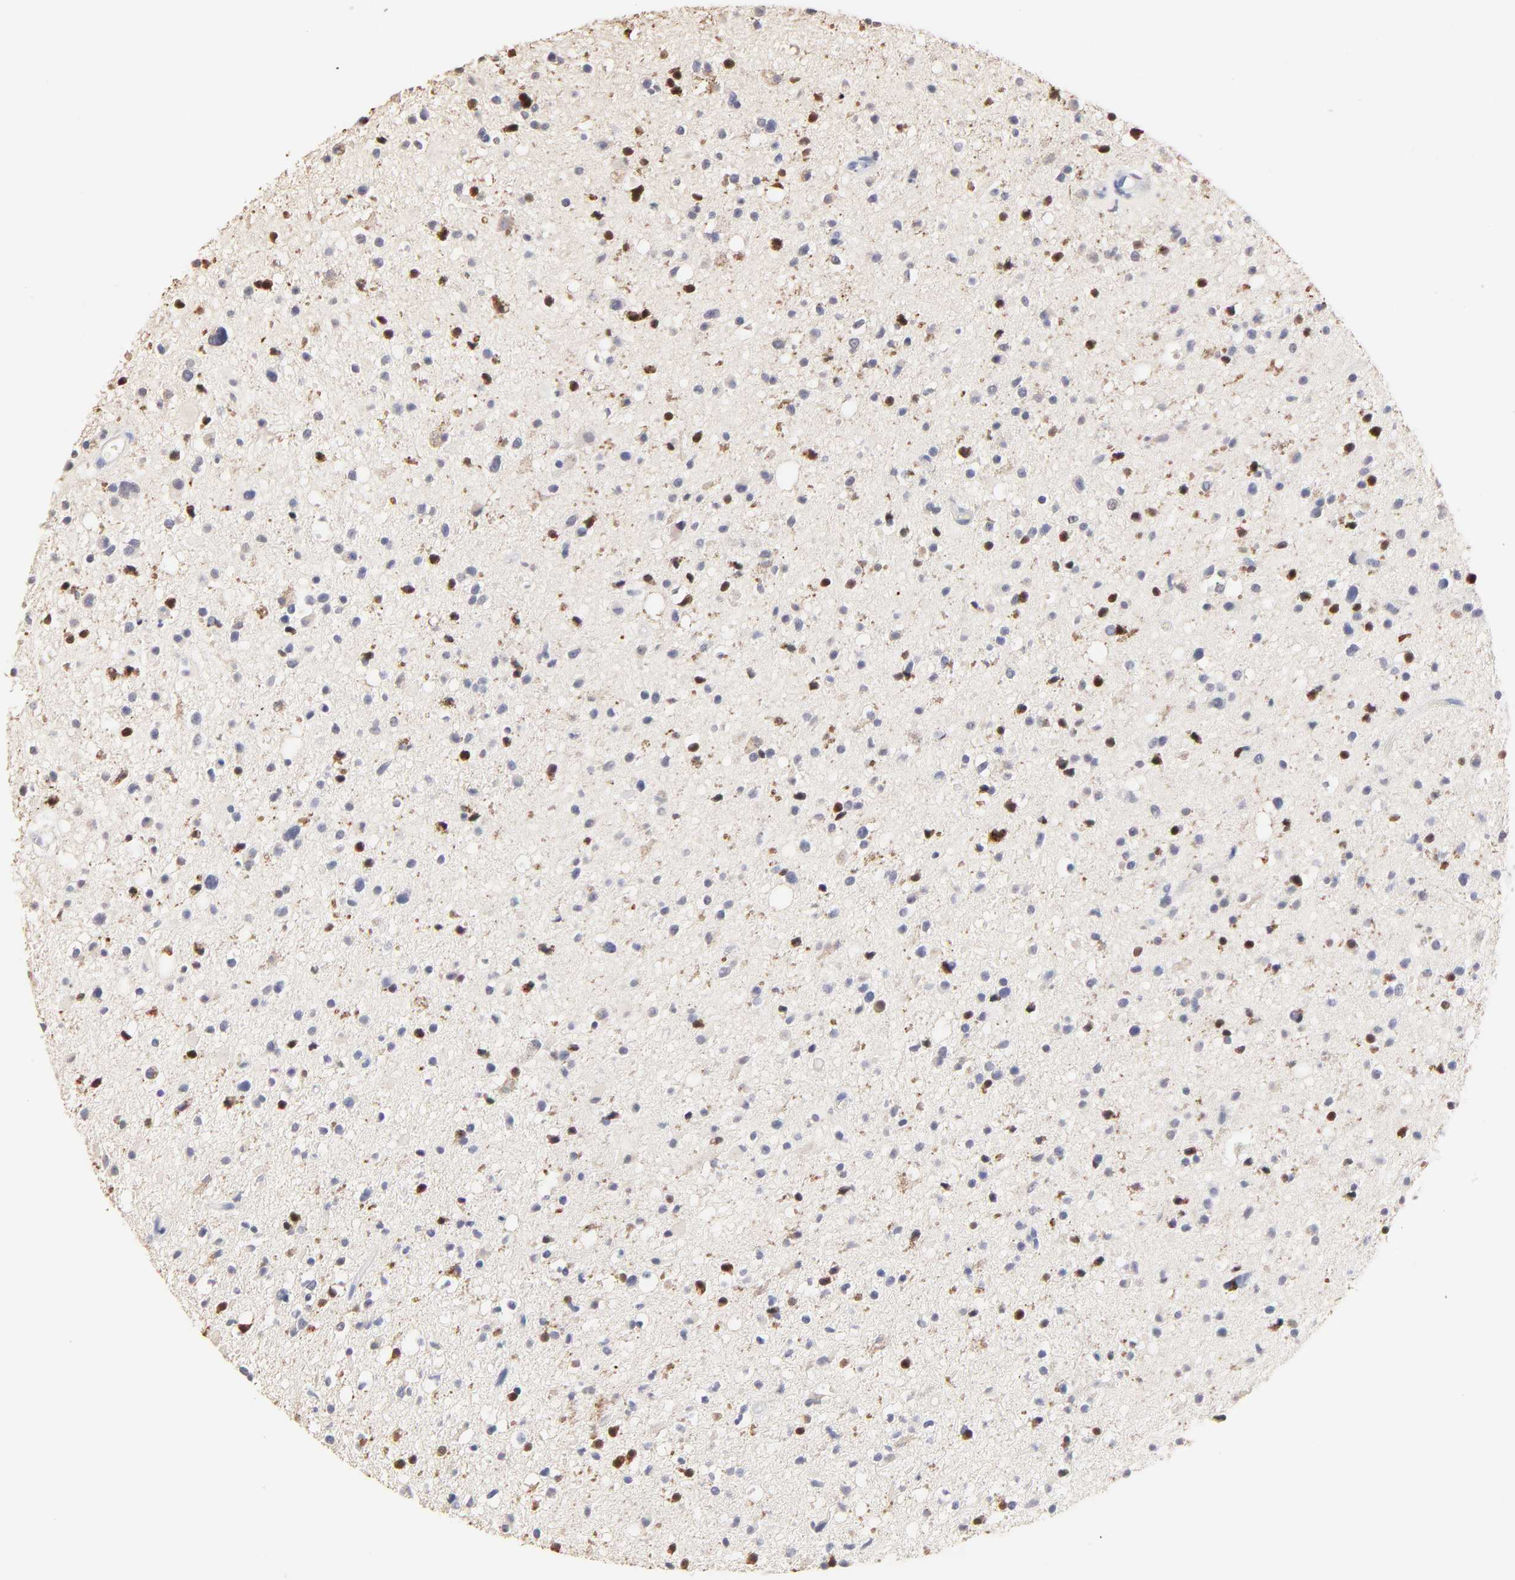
{"staining": {"intensity": "strong", "quantity": "<25%", "location": "cytoplasmic/membranous"}, "tissue": "glioma", "cell_type": "Tumor cells", "image_type": "cancer", "snomed": [{"axis": "morphology", "description": "Glioma, malignant, High grade"}, {"axis": "topography", "description": "Brain"}], "caption": "Protein expression by immunohistochemistry (IHC) exhibits strong cytoplasmic/membranous expression in about <25% of tumor cells in malignant high-grade glioma.", "gene": "SMARCA1", "patient": {"sex": "male", "age": 33}}